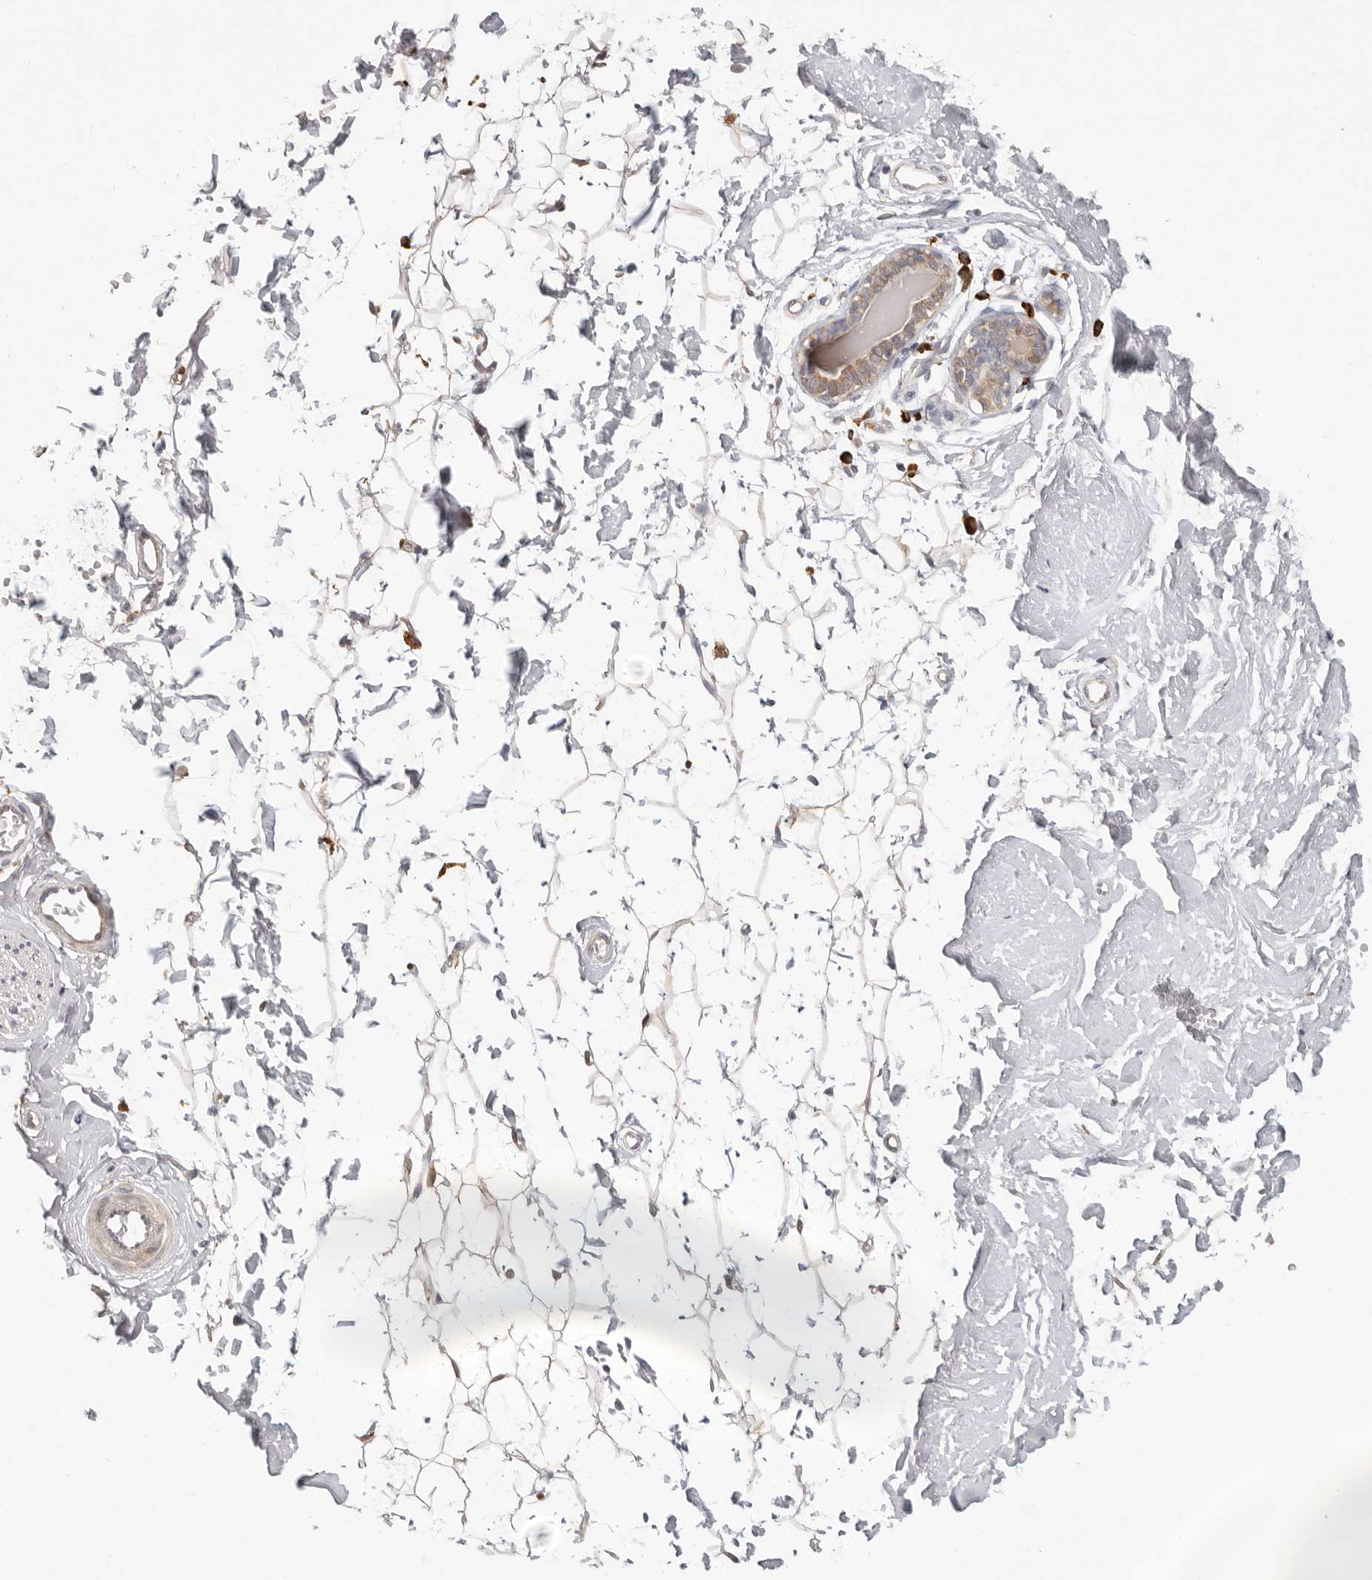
{"staining": {"intensity": "negative", "quantity": "none", "location": "none"}, "tissue": "adipose tissue", "cell_type": "Adipocytes", "image_type": "normal", "snomed": [{"axis": "morphology", "description": "Normal tissue, NOS"}, {"axis": "topography", "description": "Breast"}], "caption": "Adipocytes show no significant staining in normal adipose tissue.", "gene": "USH1C", "patient": {"sex": "female", "age": 23}}